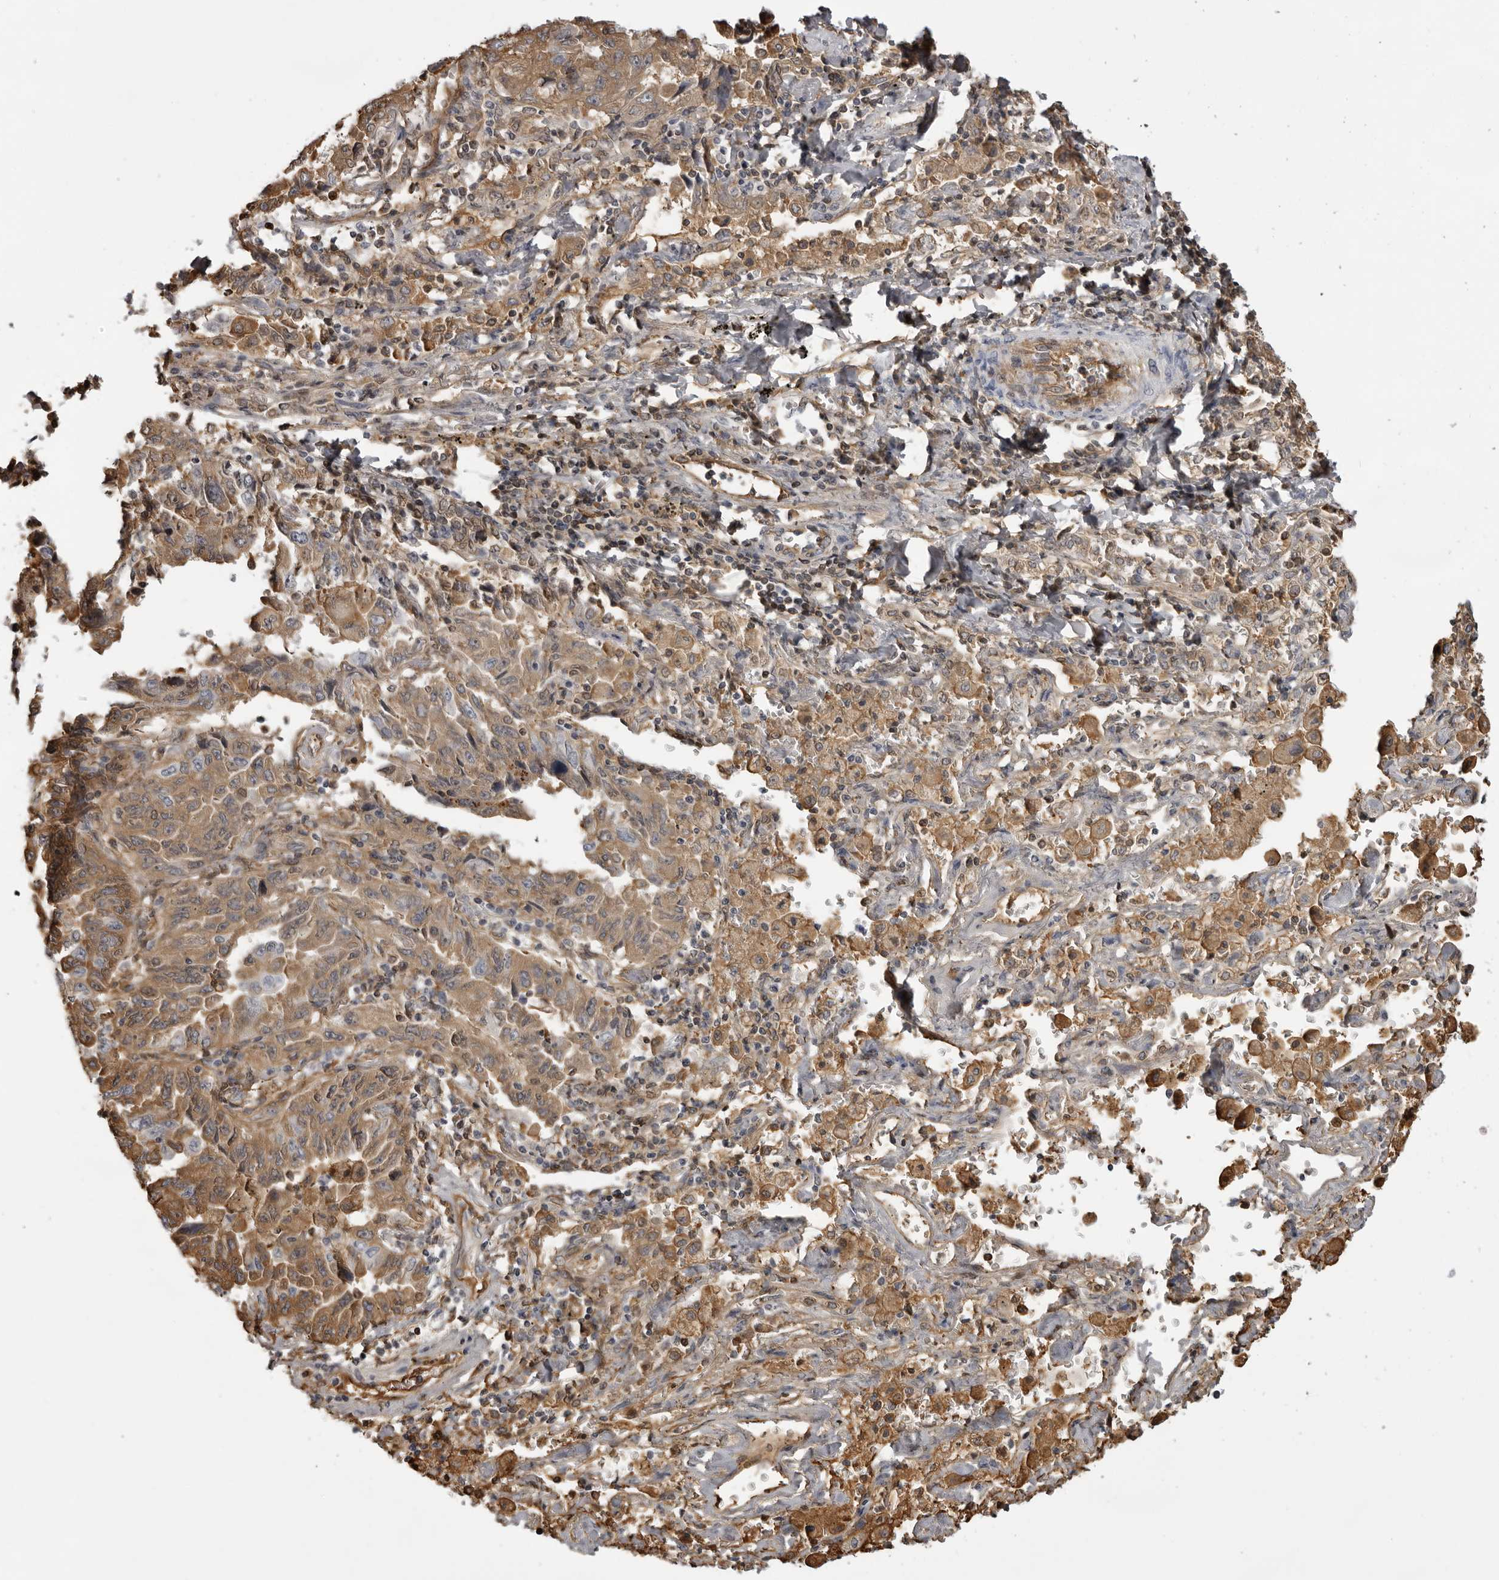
{"staining": {"intensity": "moderate", "quantity": "<25%", "location": "cytoplasmic/membranous"}, "tissue": "lung cancer", "cell_type": "Tumor cells", "image_type": "cancer", "snomed": [{"axis": "morphology", "description": "Adenocarcinoma, NOS"}, {"axis": "topography", "description": "Lung"}], "caption": "Protein expression analysis of lung cancer reveals moderate cytoplasmic/membranous positivity in about <25% of tumor cells.", "gene": "PLEKHF2", "patient": {"sex": "female", "age": 51}}